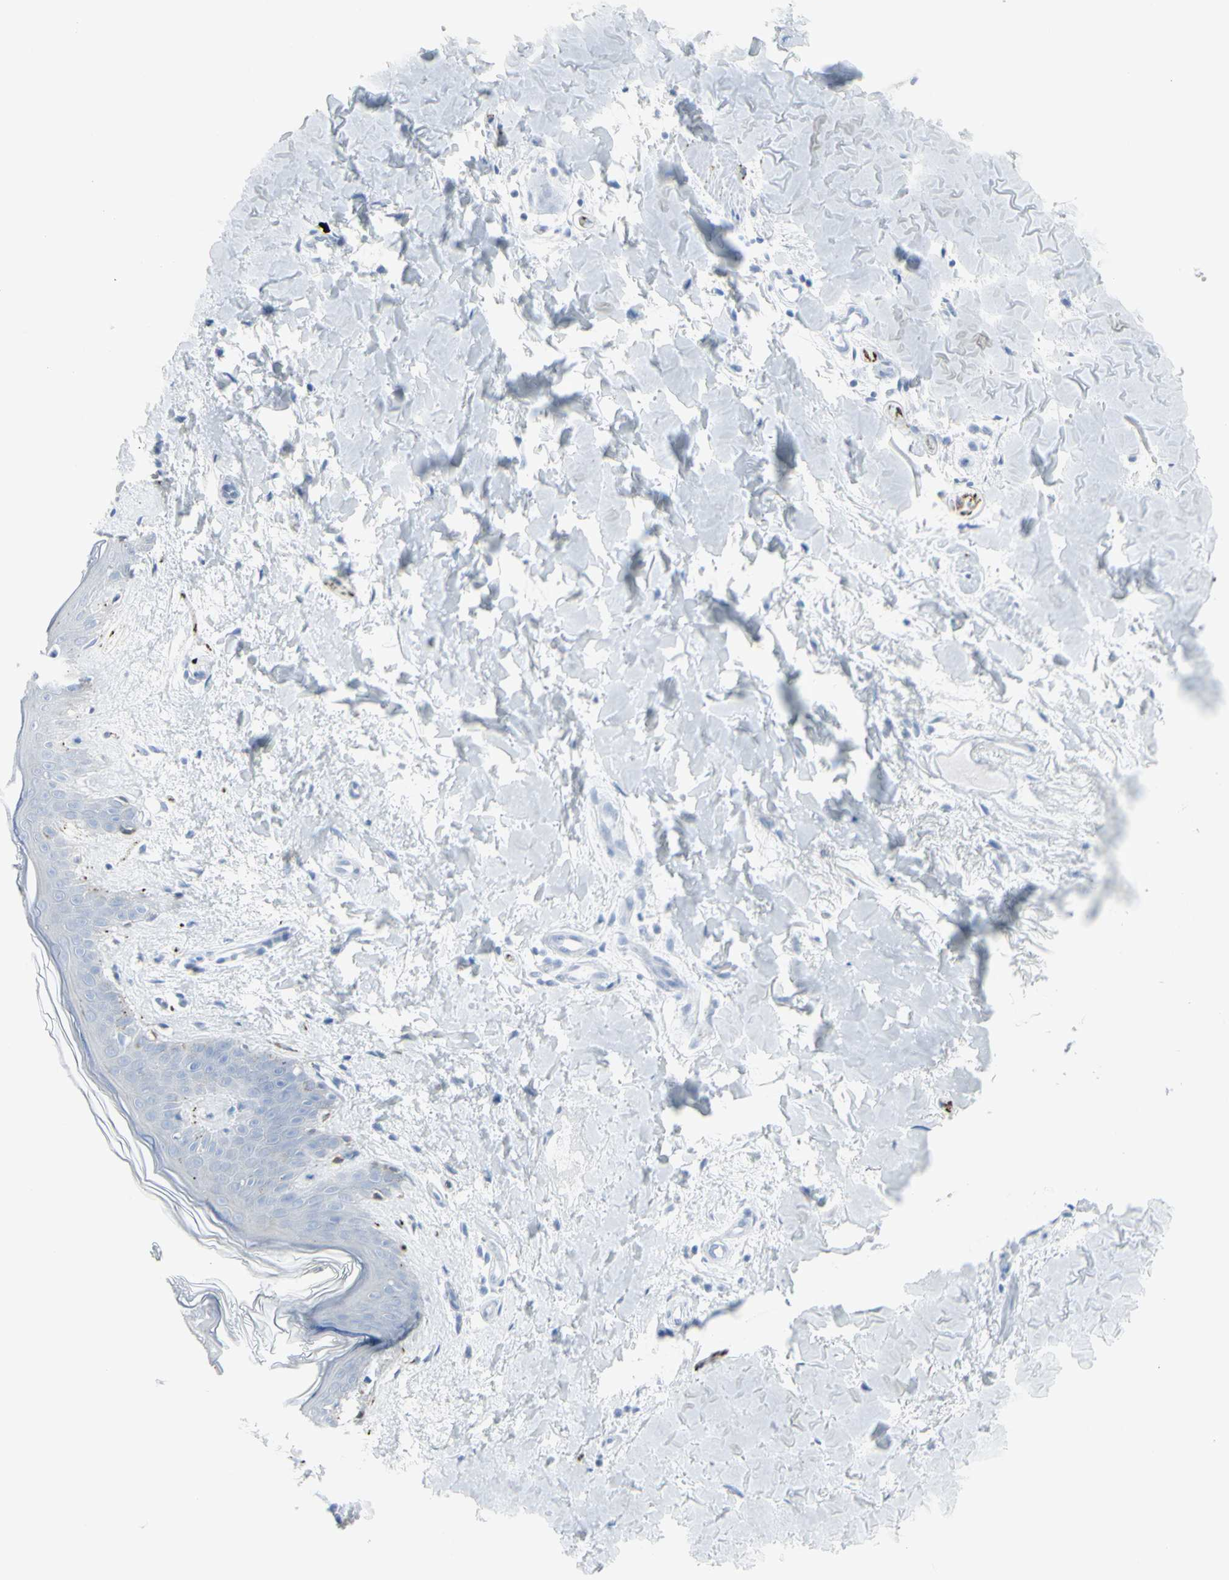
{"staining": {"intensity": "negative", "quantity": "none", "location": "none"}, "tissue": "skin", "cell_type": "Fibroblasts", "image_type": "normal", "snomed": [{"axis": "morphology", "description": "Normal tissue, NOS"}, {"axis": "topography", "description": "Skin"}], "caption": "IHC histopathology image of normal skin stained for a protein (brown), which exhibits no positivity in fibroblasts. (Brightfield microscopy of DAB (3,3'-diaminobenzidine) IHC at high magnification).", "gene": "ENSG00000198211", "patient": {"sex": "female", "age": 41}}